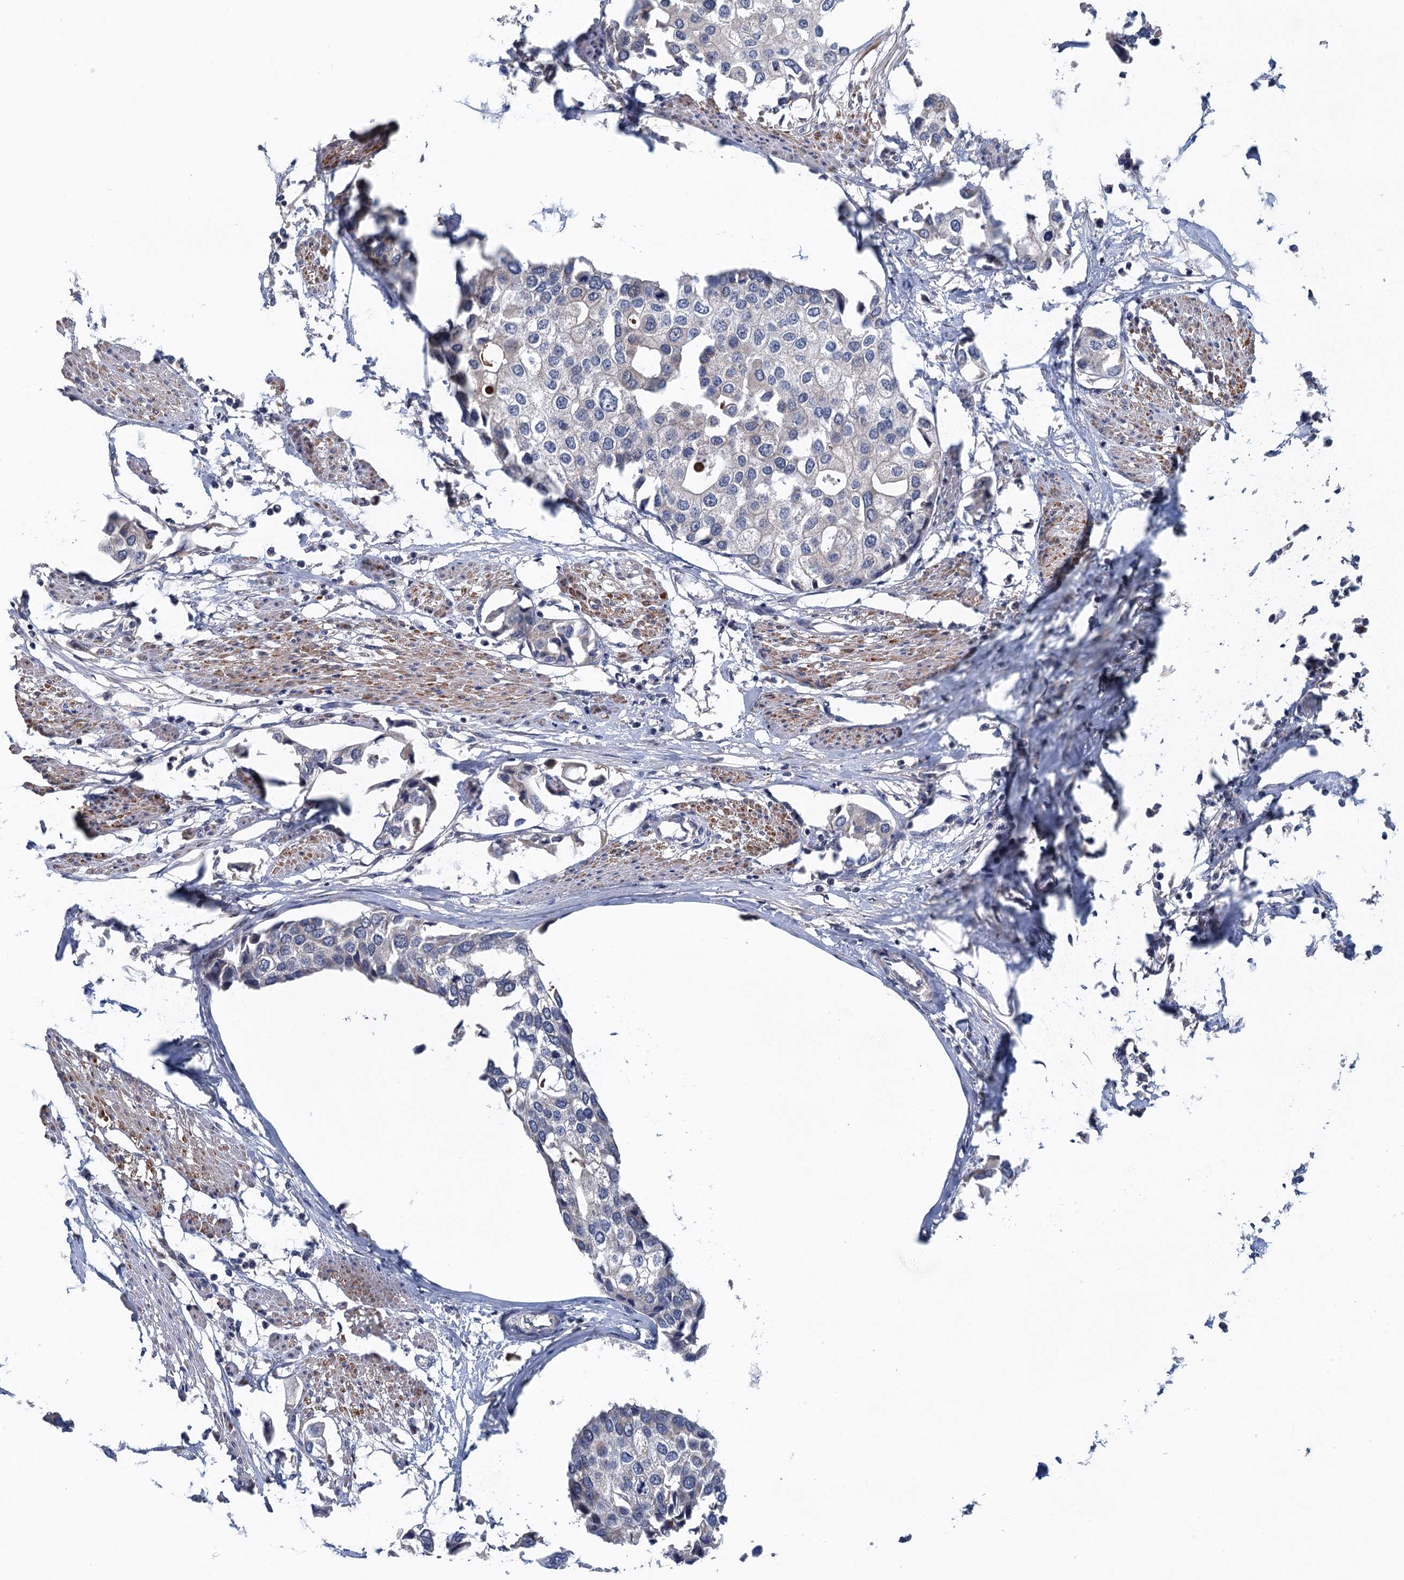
{"staining": {"intensity": "negative", "quantity": "none", "location": "none"}, "tissue": "urothelial cancer", "cell_type": "Tumor cells", "image_type": "cancer", "snomed": [{"axis": "morphology", "description": "Urothelial carcinoma, High grade"}, {"axis": "topography", "description": "Urinary bladder"}], "caption": "There is no significant staining in tumor cells of high-grade urothelial carcinoma.", "gene": "MDM1", "patient": {"sex": "male", "age": 64}}